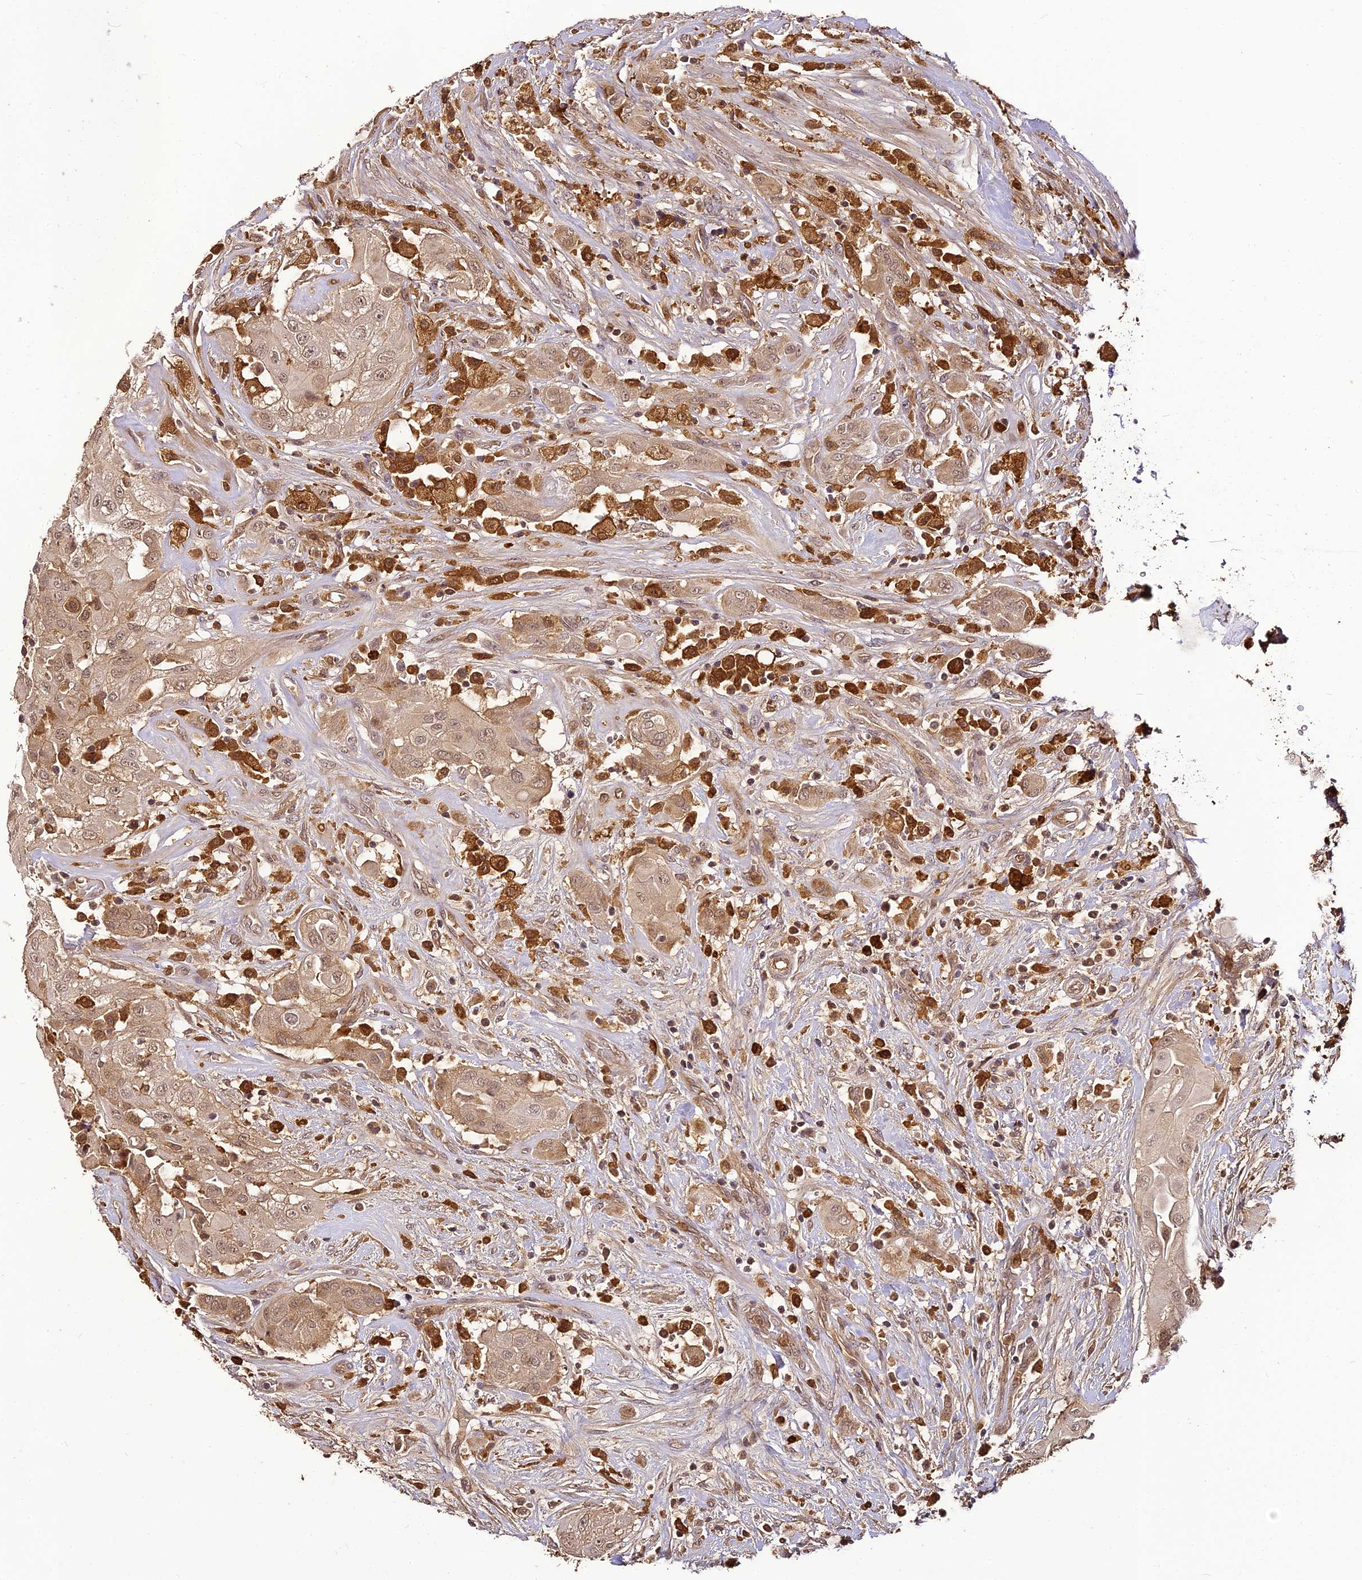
{"staining": {"intensity": "weak", "quantity": ">75%", "location": "cytoplasmic/membranous,nuclear"}, "tissue": "thyroid cancer", "cell_type": "Tumor cells", "image_type": "cancer", "snomed": [{"axis": "morphology", "description": "Papillary adenocarcinoma, NOS"}, {"axis": "topography", "description": "Thyroid gland"}], "caption": "This image displays thyroid cancer stained with immunohistochemistry to label a protein in brown. The cytoplasmic/membranous and nuclear of tumor cells show weak positivity for the protein. Nuclei are counter-stained blue.", "gene": "BCDIN3D", "patient": {"sex": "female", "age": 59}}